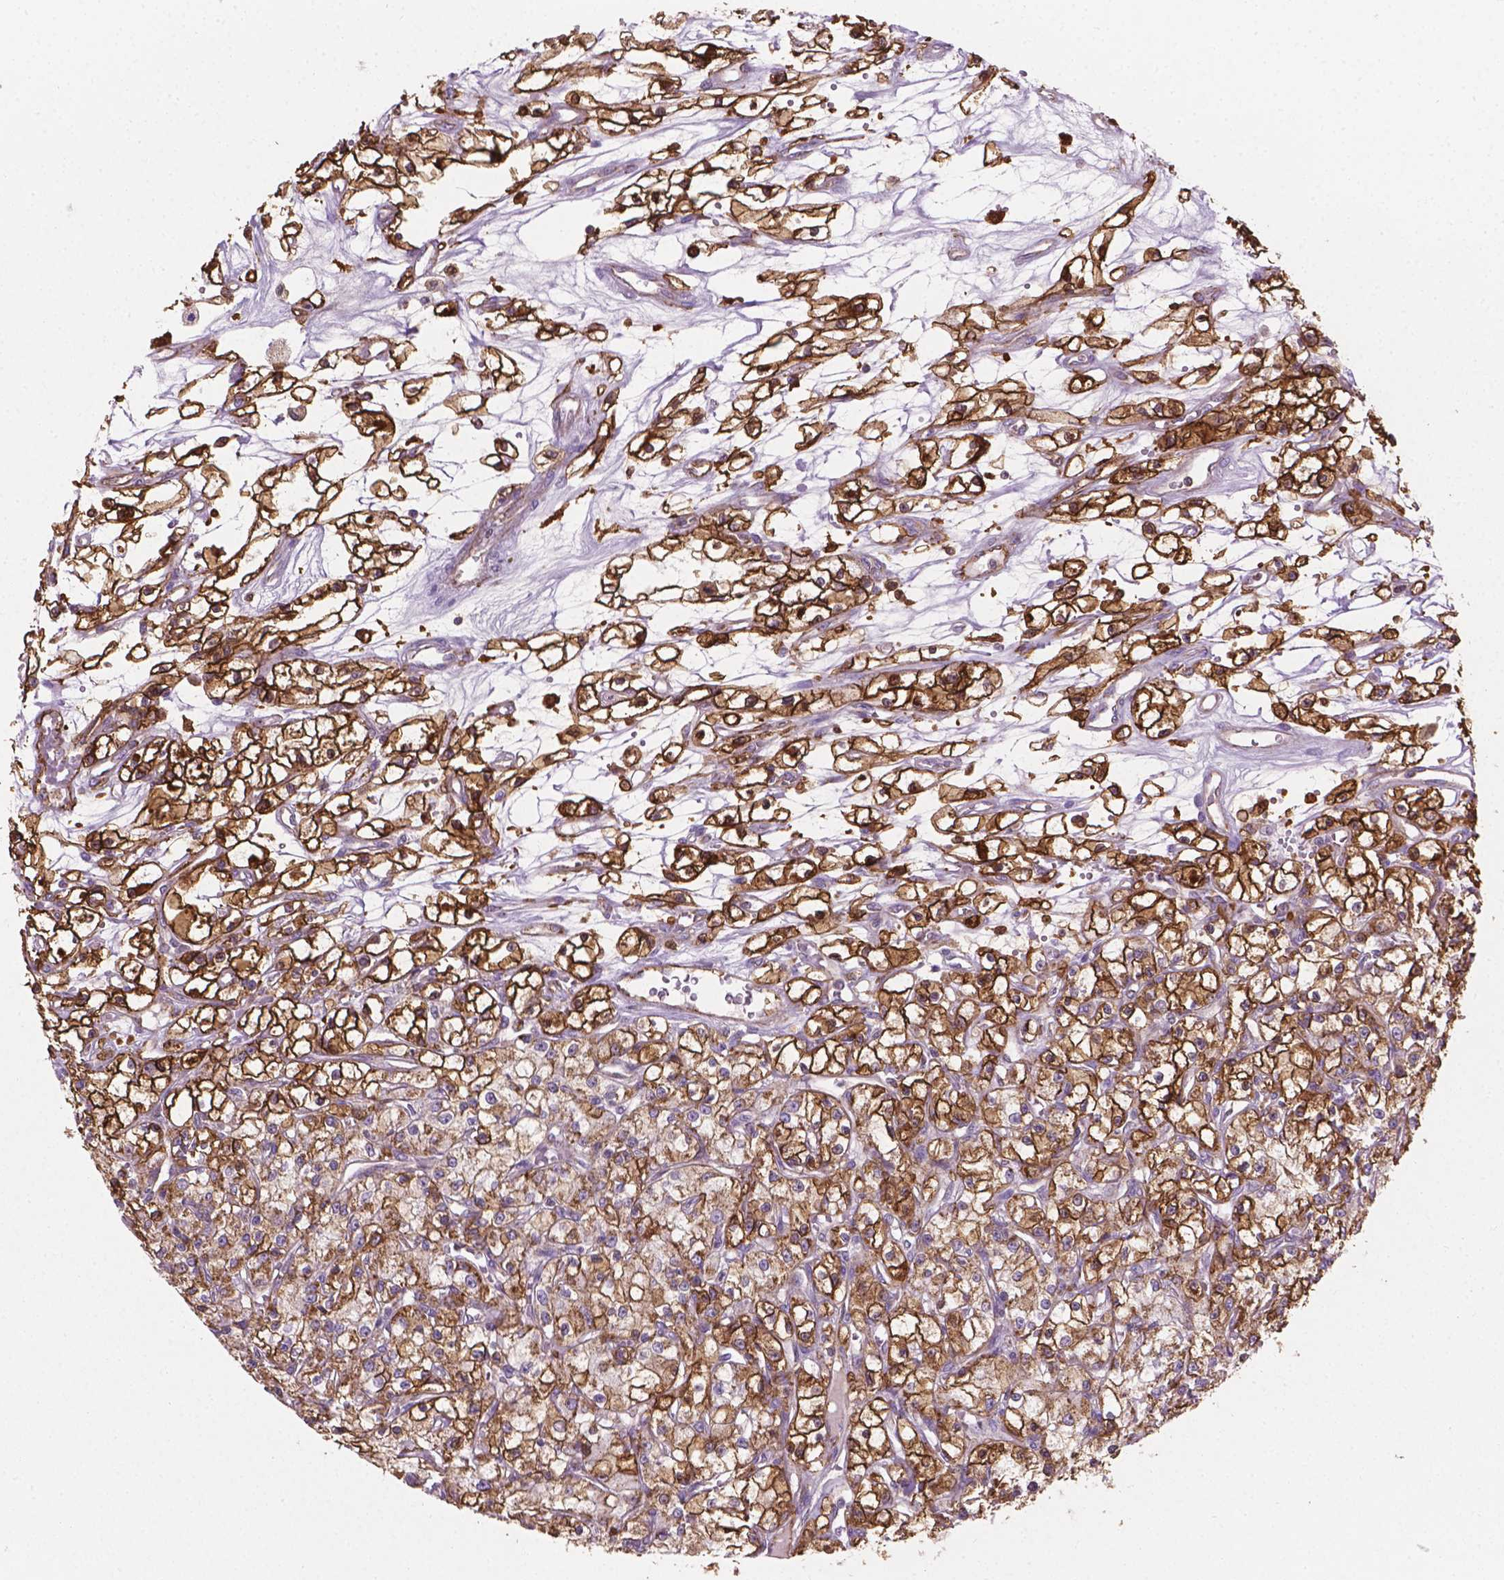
{"staining": {"intensity": "strong", "quantity": "25%-75%", "location": "cytoplasmic/membranous"}, "tissue": "renal cancer", "cell_type": "Tumor cells", "image_type": "cancer", "snomed": [{"axis": "morphology", "description": "Adenocarcinoma, NOS"}, {"axis": "topography", "description": "Kidney"}], "caption": "Human renal adenocarcinoma stained with a protein marker exhibits strong staining in tumor cells.", "gene": "TCAF1", "patient": {"sex": "female", "age": 59}}